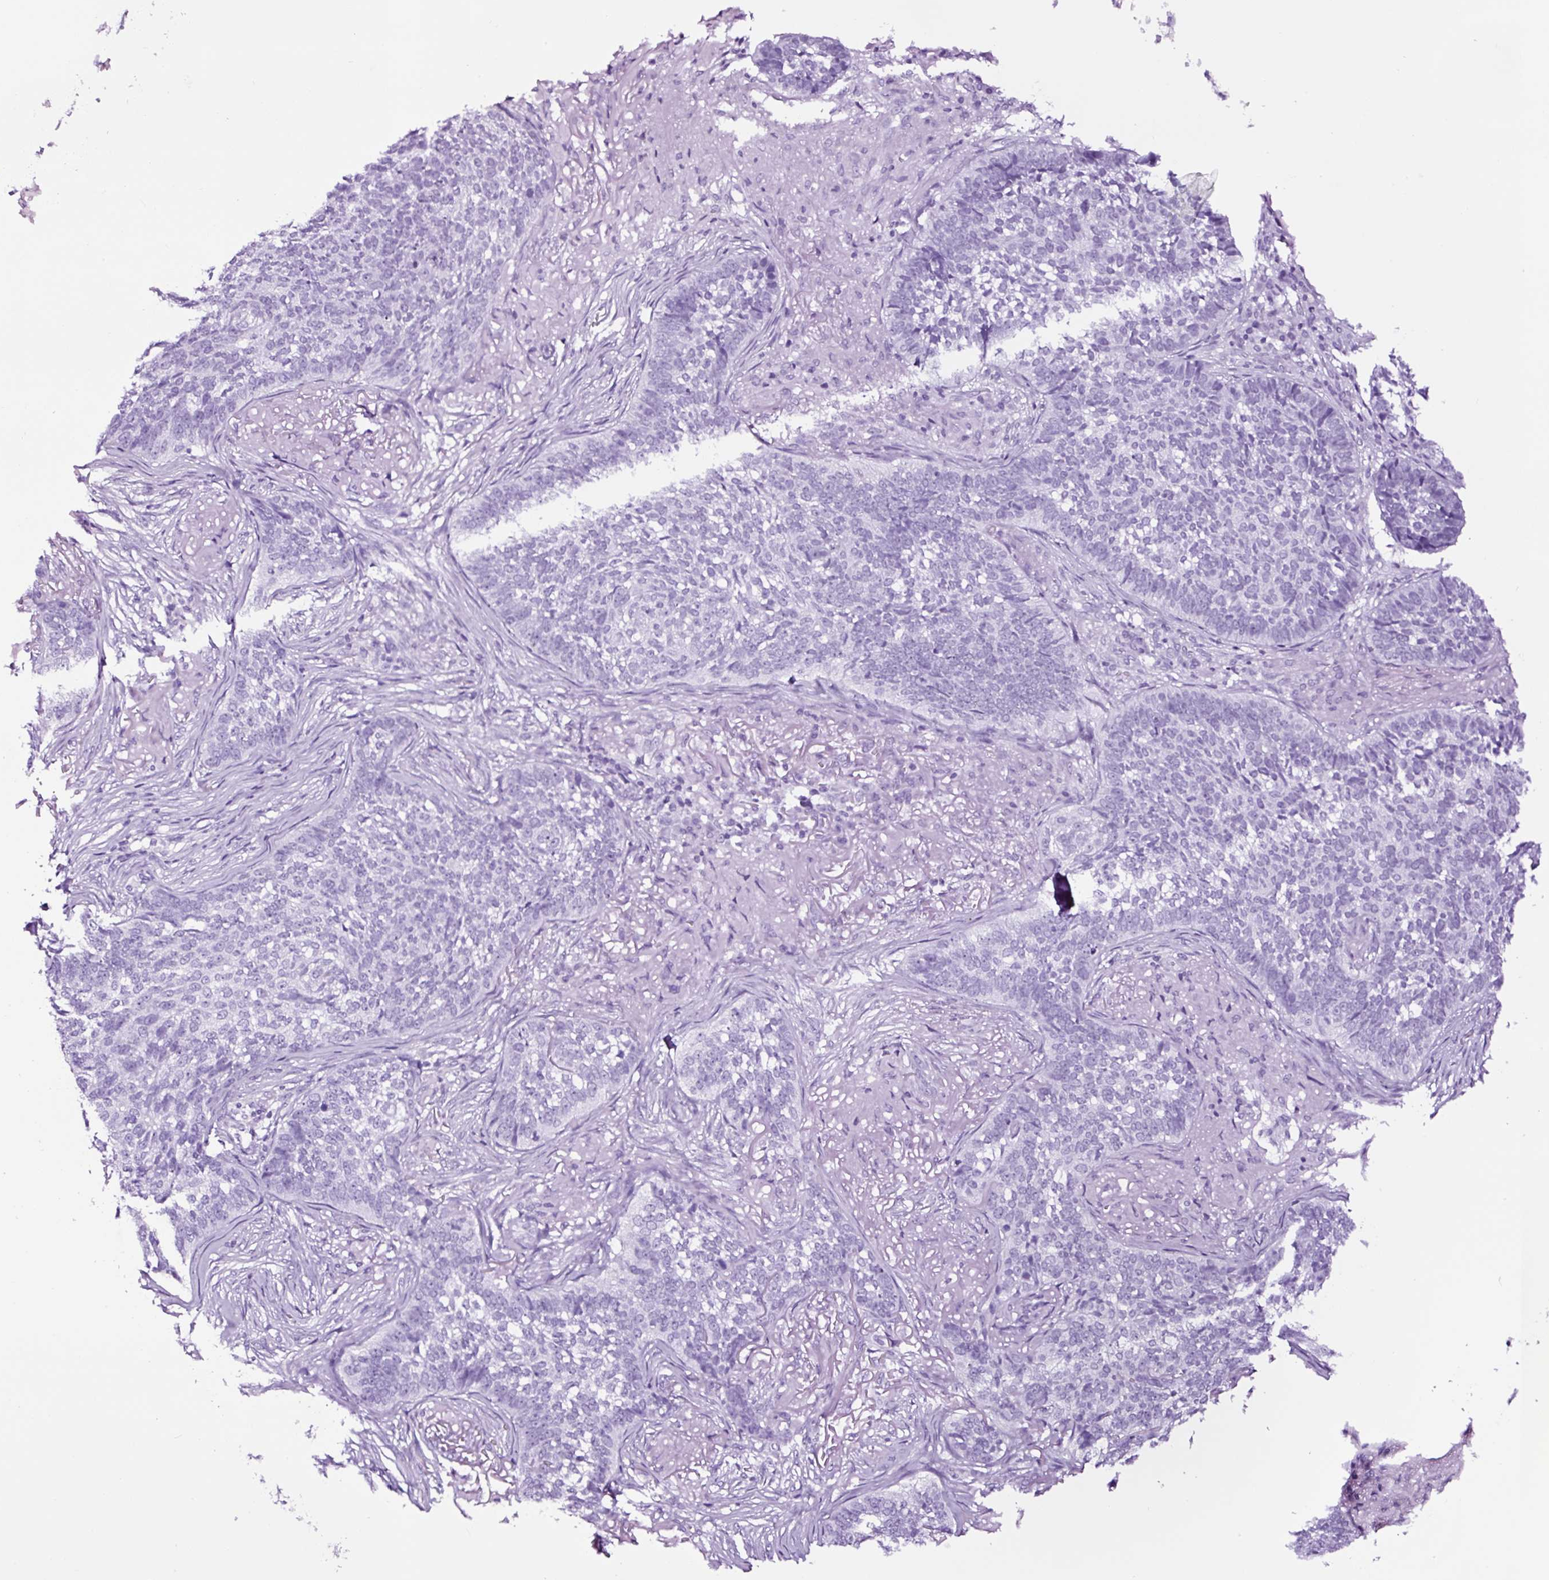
{"staining": {"intensity": "negative", "quantity": "none", "location": "none"}, "tissue": "skin cancer", "cell_type": "Tumor cells", "image_type": "cancer", "snomed": [{"axis": "morphology", "description": "Basal cell carcinoma"}, {"axis": "topography", "description": "Skin"}], "caption": "A micrograph of human skin basal cell carcinoma is negative for staining in tumor cells.", "gene": "FBXL7", "patient": {"sex": "male", "age": 85}}